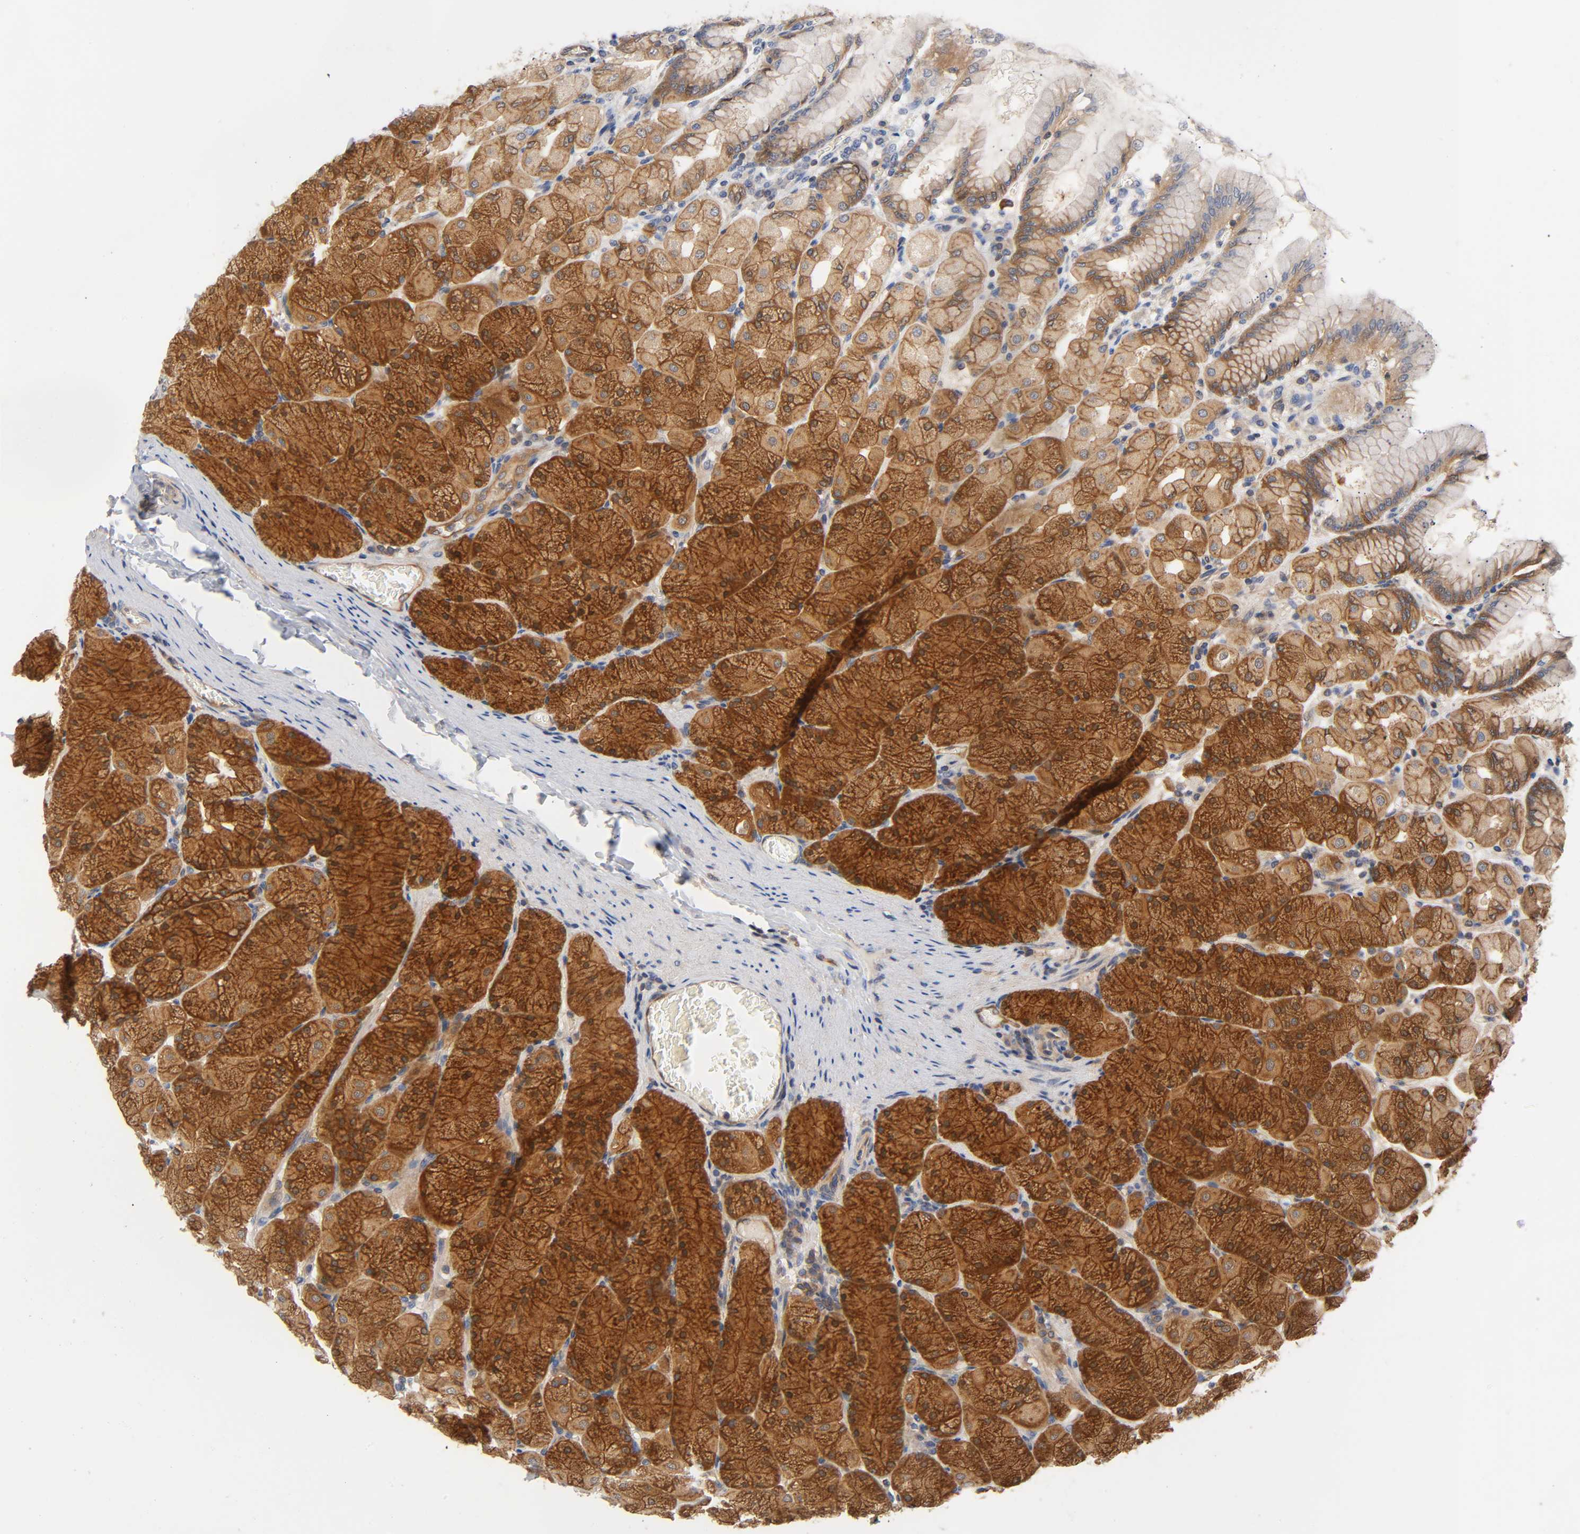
{"staining": {"intensity": "strong", "quantity": ">75%", "location": "cytoplasmic/membranous"}, "tissue": "stomach", "cell_type": "Glandular cells", "image_type": "normal", "snomed": [{"axis": "morphology", "description": "Normal tissue, NOS"}, {"axis": "topography", "description": "Stomach, upper"}], "caption": "Benign stomach was stained to show a protein in brown. There is high levels of strong cytoplasmic/membranous staining in about >75% of glandular cells. (Brightfield microscopy of DAB IHC at high magnification).", "gene": "PRKAB1", "patient": {"sex": "female", "age": 56}}